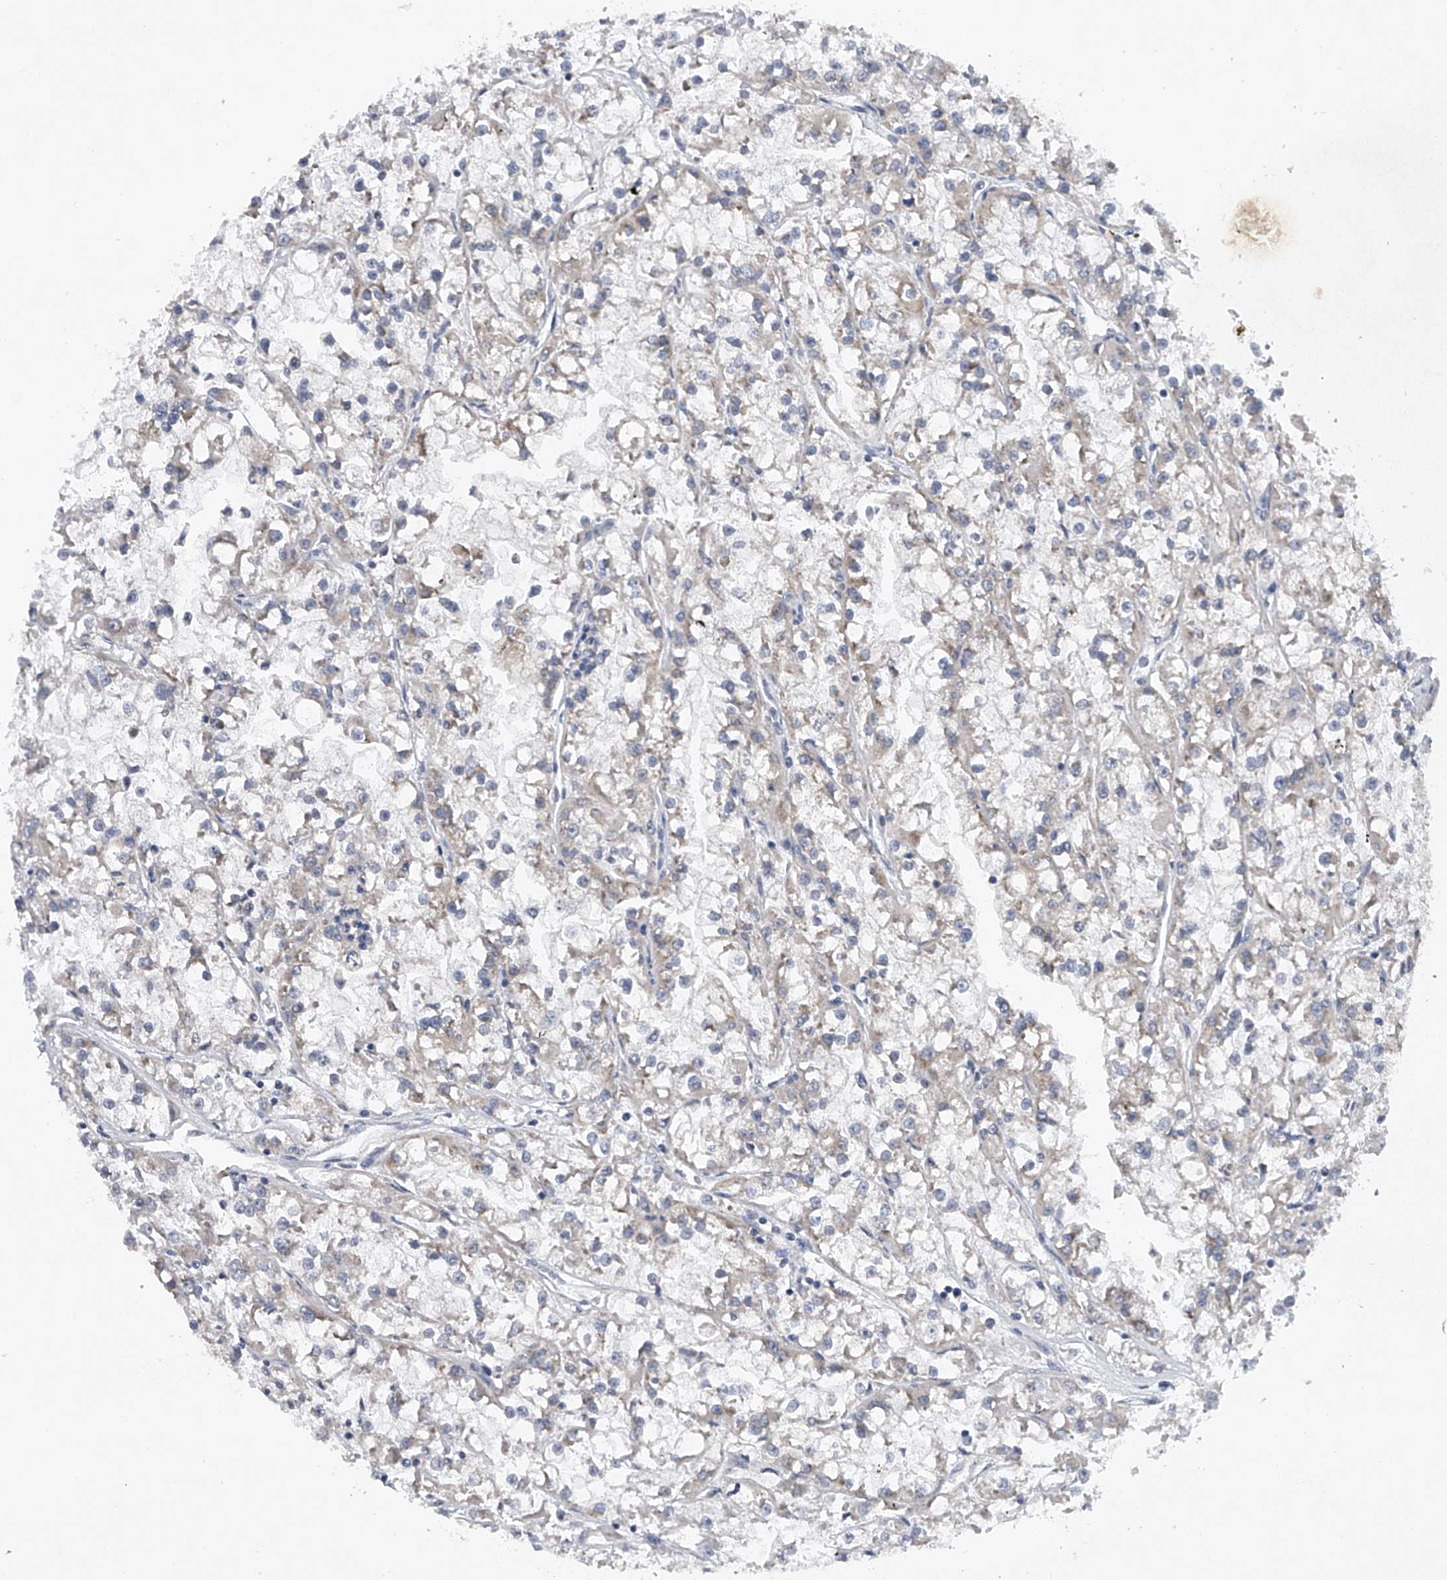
{"staining": {"intensity": "weak", "quantity": "<25%", "location": "cytoplasmic/membranous"}, "tissue": "renal cancer", "cell_type": "Tumor cells", "image_type": "cancer", "snomed": [{"axis": "morphology", "description": "Adenocarcinoma, NOS"}, {"axis": "topography", "description": "Kidney"}], "caption": "DAB (3,3'-diaminobenzidine) immunohistochemical staining of renal adenocarcinoma displays no significant positivity in tumor cells. Nuclei are stained in blue.", "gene": "RNF5", "patient": {"sex": "female", "age": 52}}